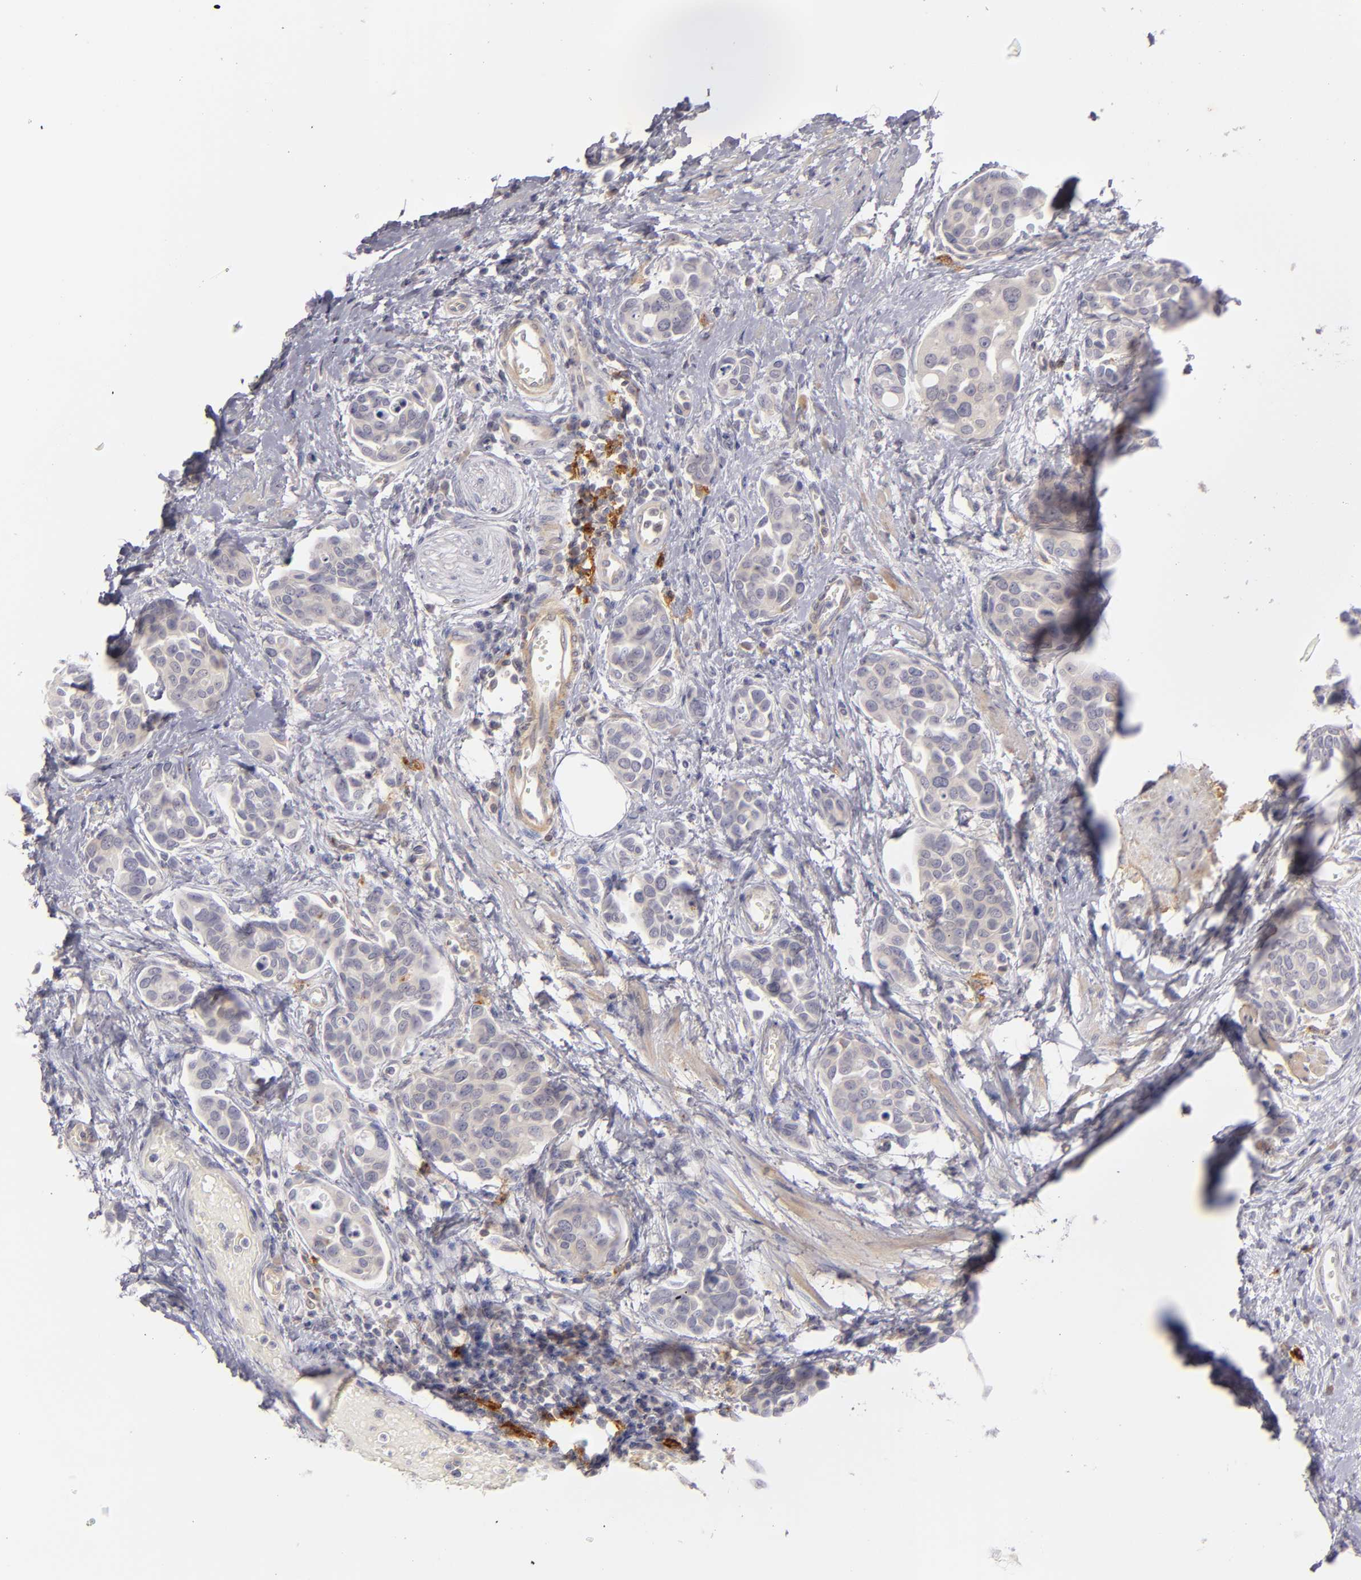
{"staining": {"intensity": "weak", "quantity": "25%-75%", "location": "cytoplasmic/membranous"}, "tissue": "urothelial cancer", "cell_type": "Tumor cells", "image_type": "cancer", "snomed": [{"axis": "morphology", "description": "Urothelial carcinoma, High grade"}, {"axis": "topography", "description": "Urinary bladder"}], "caption": "Immunohistochemical staining of high-grade urothelial carcinoma exhibits low levels of weak cytoplasmic/membranous protein expression in about 25%-75% of tumor cells. The staining was performed using DAB to visualize the protein expression in brown, while the nuclei were stained in blue with hematoxylin (Magnification: 20x).", "gene": "CD83", "patient": {"sex": "male", "age": 78}}